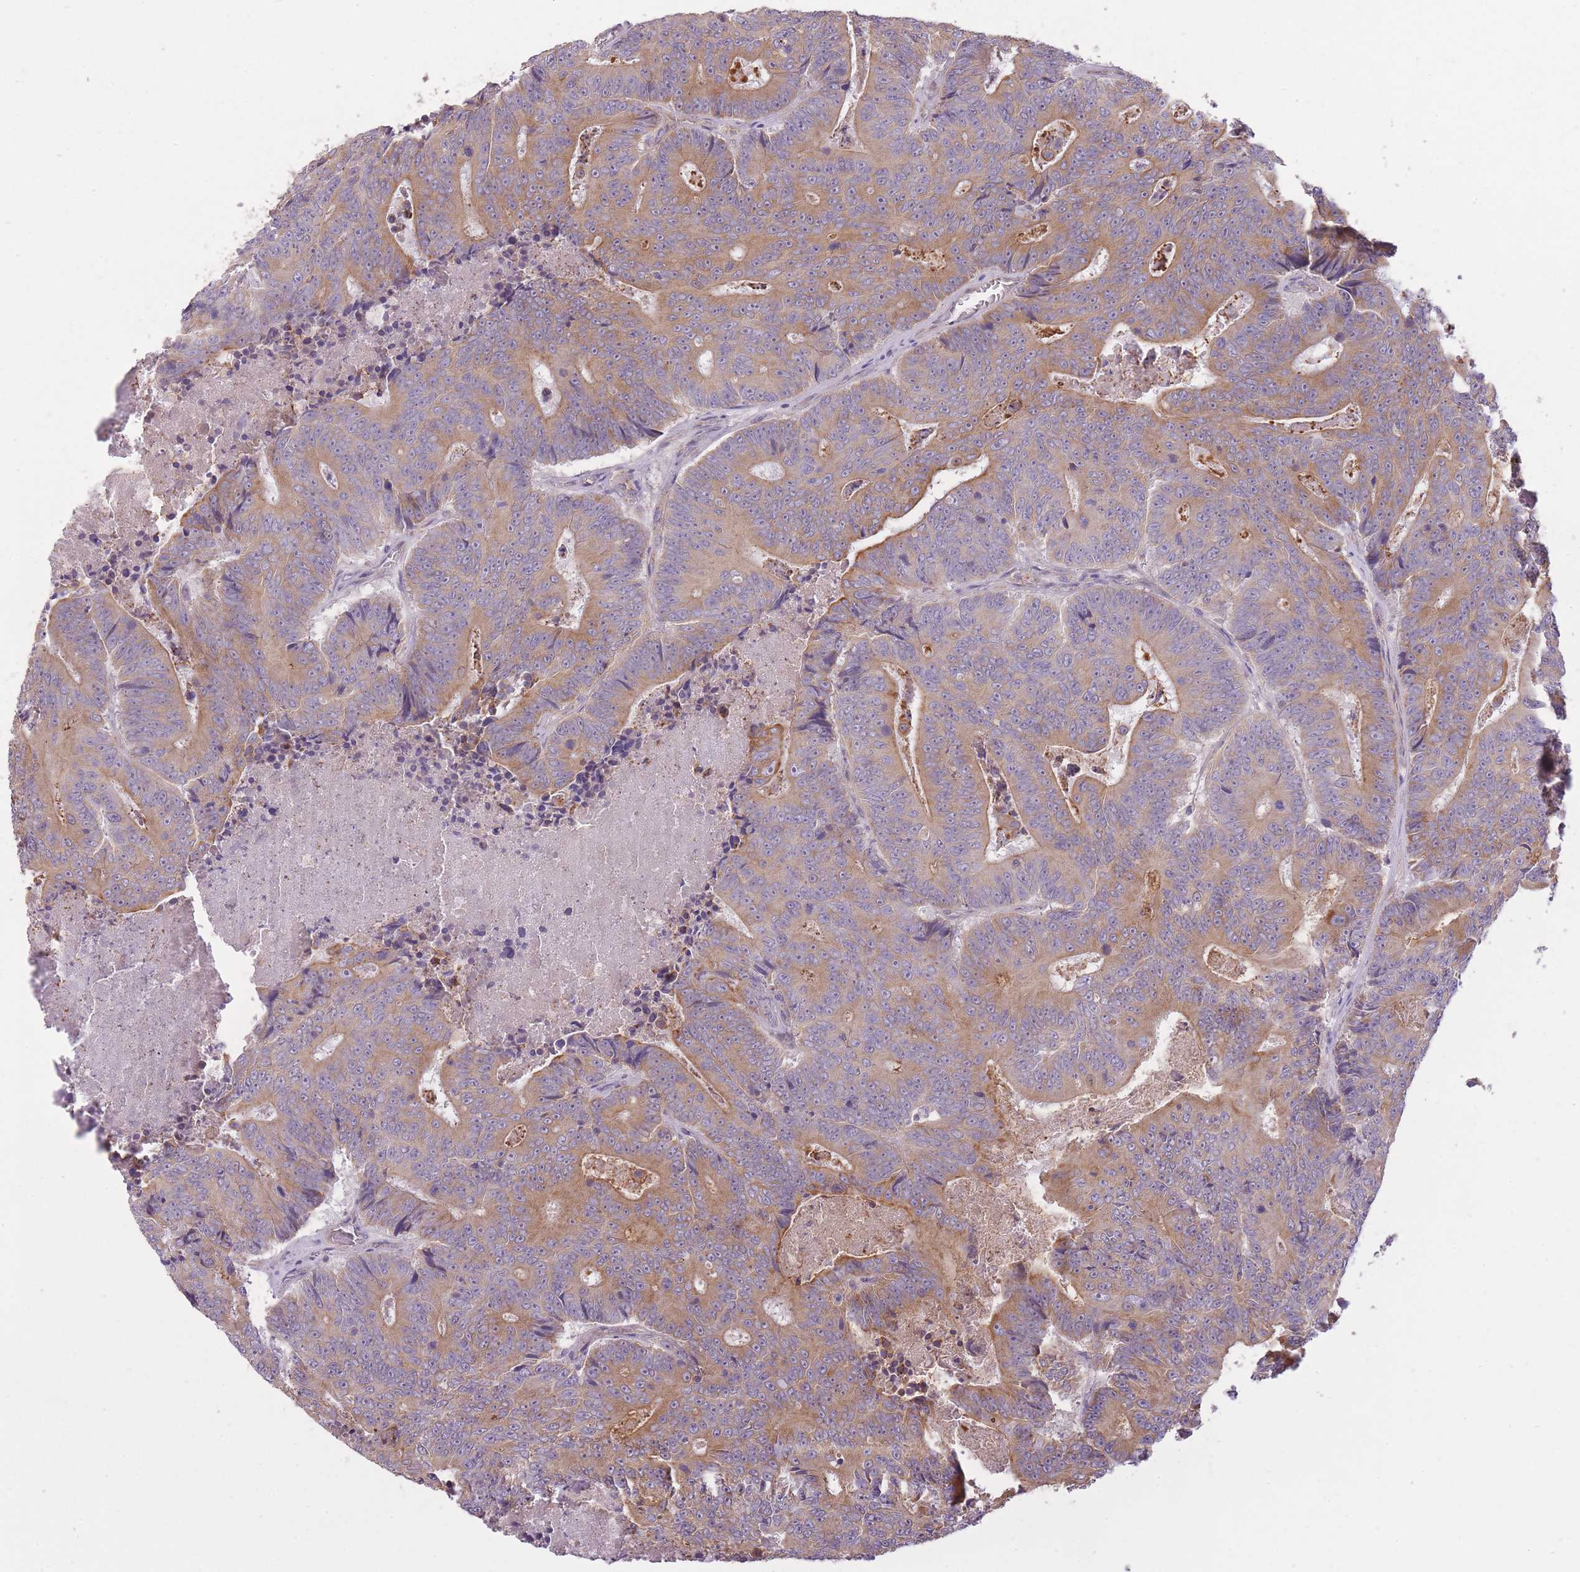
{"staining": {"intensity": "moderate", "quantity": ">75%", "location": "cytoplasmic/membranous"}, "tissue": "colorectal cancer", "cell_type": "Tumor cells", "image_type": "cancer", "snomed": [{"axis": "morphology", "description": "Adenocarcinoma, NOS"}, {"axis": "topography", "description": "Colon"}], "caption": "Colorectal cancer stained with IHC exhibits moderate cytoplasmic/membranous positivity in approximately >75% of tumor cells.", "gene": "REV1", "patient": {"sex": "male", "age": 83}}